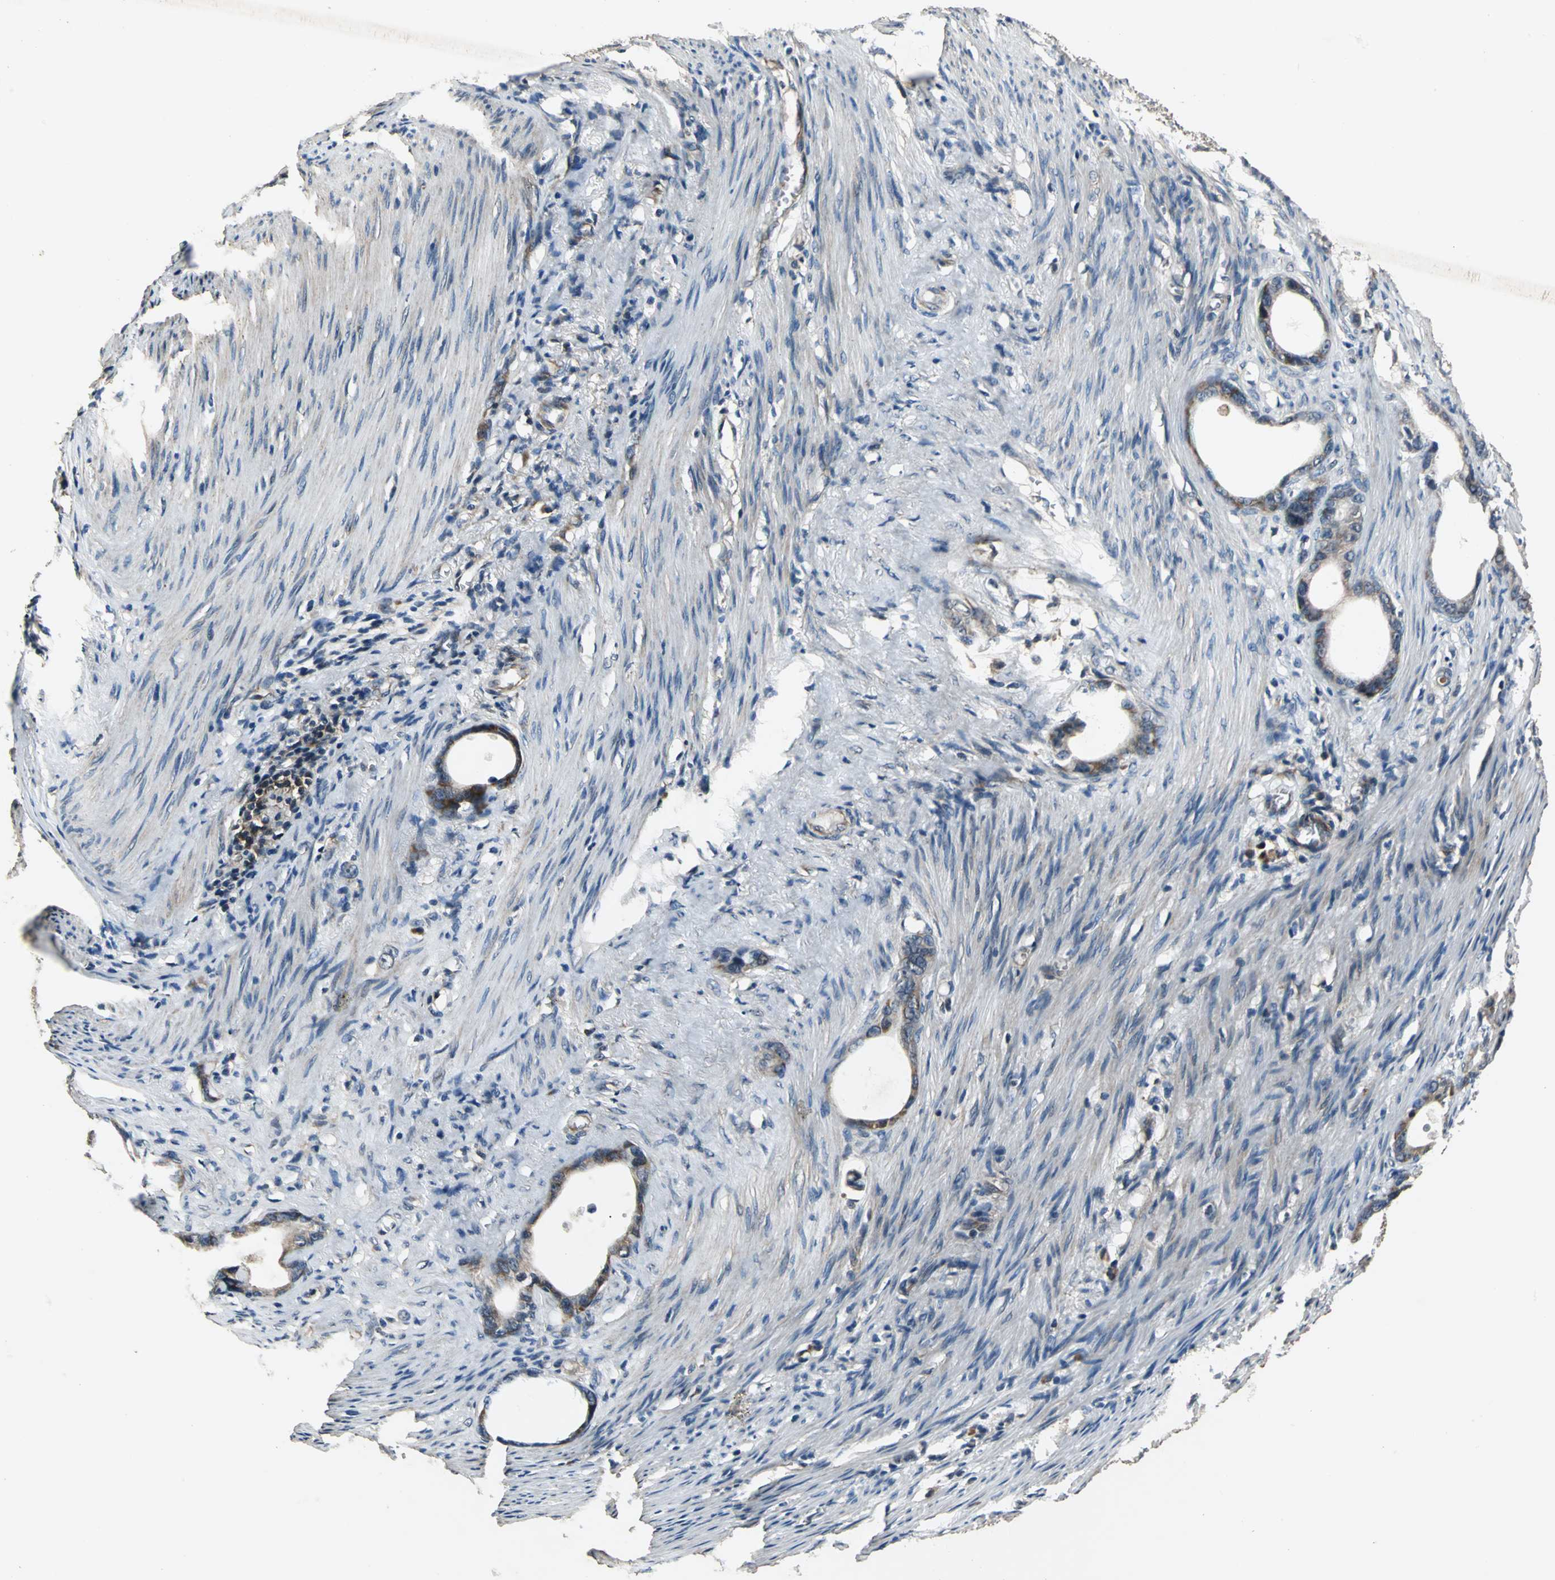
{"staining": {"intensity": "weak", "quantity": ">75%", "location": "cytoplasmic/membranous"}, "tissue": "stomach cancer", "cell_type": "Tumor cells", "image_type": "cancer", "snomed": [{"axis": "morphology", "description": "Adenocarcinoma, NOS"}, {"axis": "topography", "description": "Stomach"}], "caption": "Tumor cells demonstrate low levels of weak cytoplasmic/membranous staining in approximately >75% of cells in human adenocarcinoma (stomach).", "gene": "EIF2B2", "patient": {"sex": "female", "age": 75}}